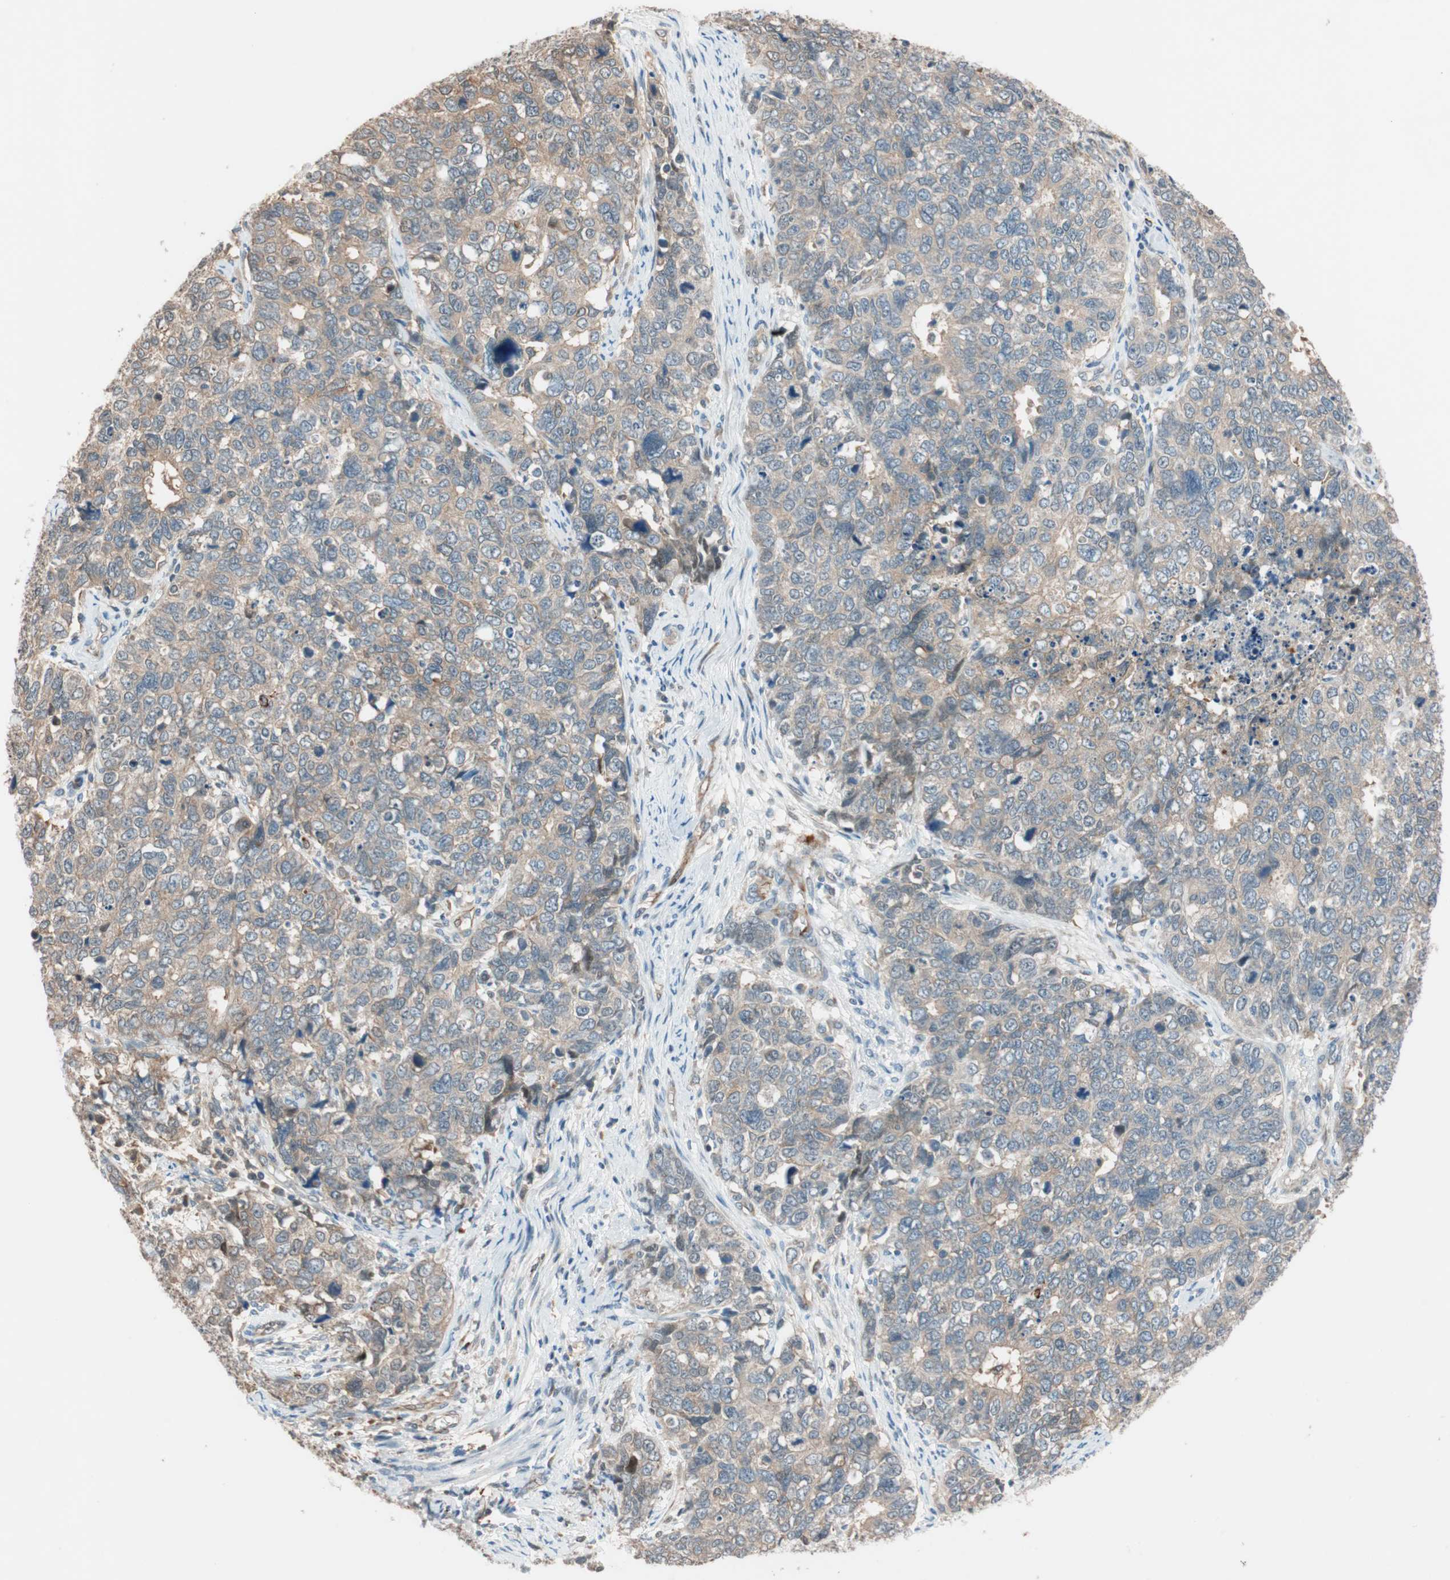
{"staining": {"intensity": "weak", "quantity": ">75%", "location": "cytoplasmic/membranous"}, "tissue": "cervical cancer", "cell_type": "Tumor cells", "image_type": "cancer", "snomed": [{"axis": "morphology", "description": "Squamous cell carcinoma, NOS"}, {"axis": "topography", "description": "Cervix"}], "caption": "Immunohistochemical staining of human cervical cancer demonstrates low levels of weak cytoplasmic/membranous protein staining in approximately >75% of tumor cells. (DAB IHC with brightfield microscopy, high magnification).", "gene": "PIK3R3", "patient": {"sex": "female", "age": 63}}